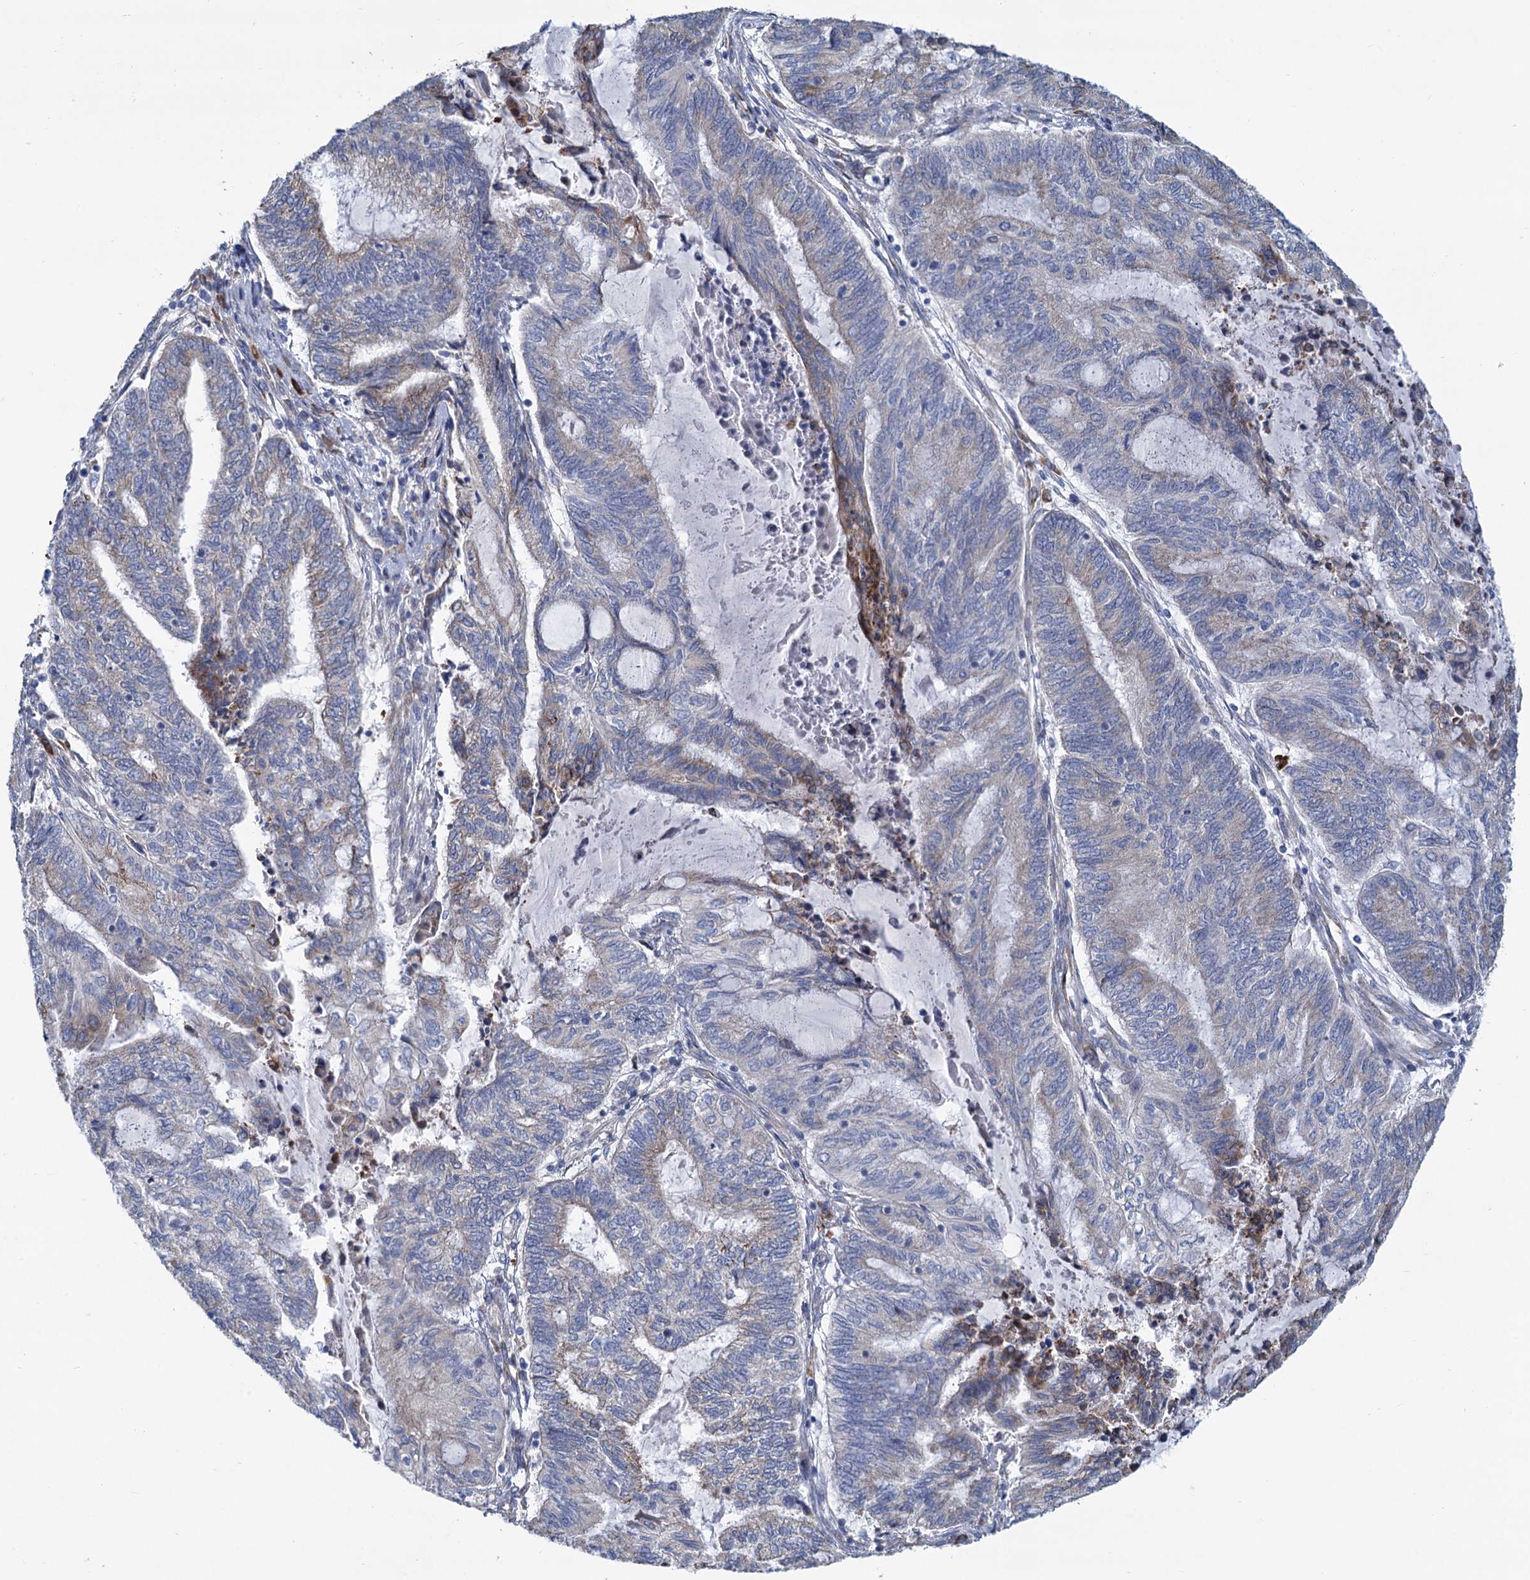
{"staining": {"intensity": "negative", "quantity": "none", "location": "none"}, "tissue": "endometrial cancer", "cell_type": "Tumor cells", "image_type": "cancer", "snomed": [{"axis": "morphology", "description": "Adenocarcinoma, NOS"}, {"axis": "topography", "description": "Uterus"}, {"axis": "topography", "description": "Endometrium"}], "caption": "The IHC micrograph has no significant staining in tumor cells of endometrial cancer (adenocarcinoma) tissue.", "gene": "PRSS35", "patient": {"sex": "female", "age": 70}}